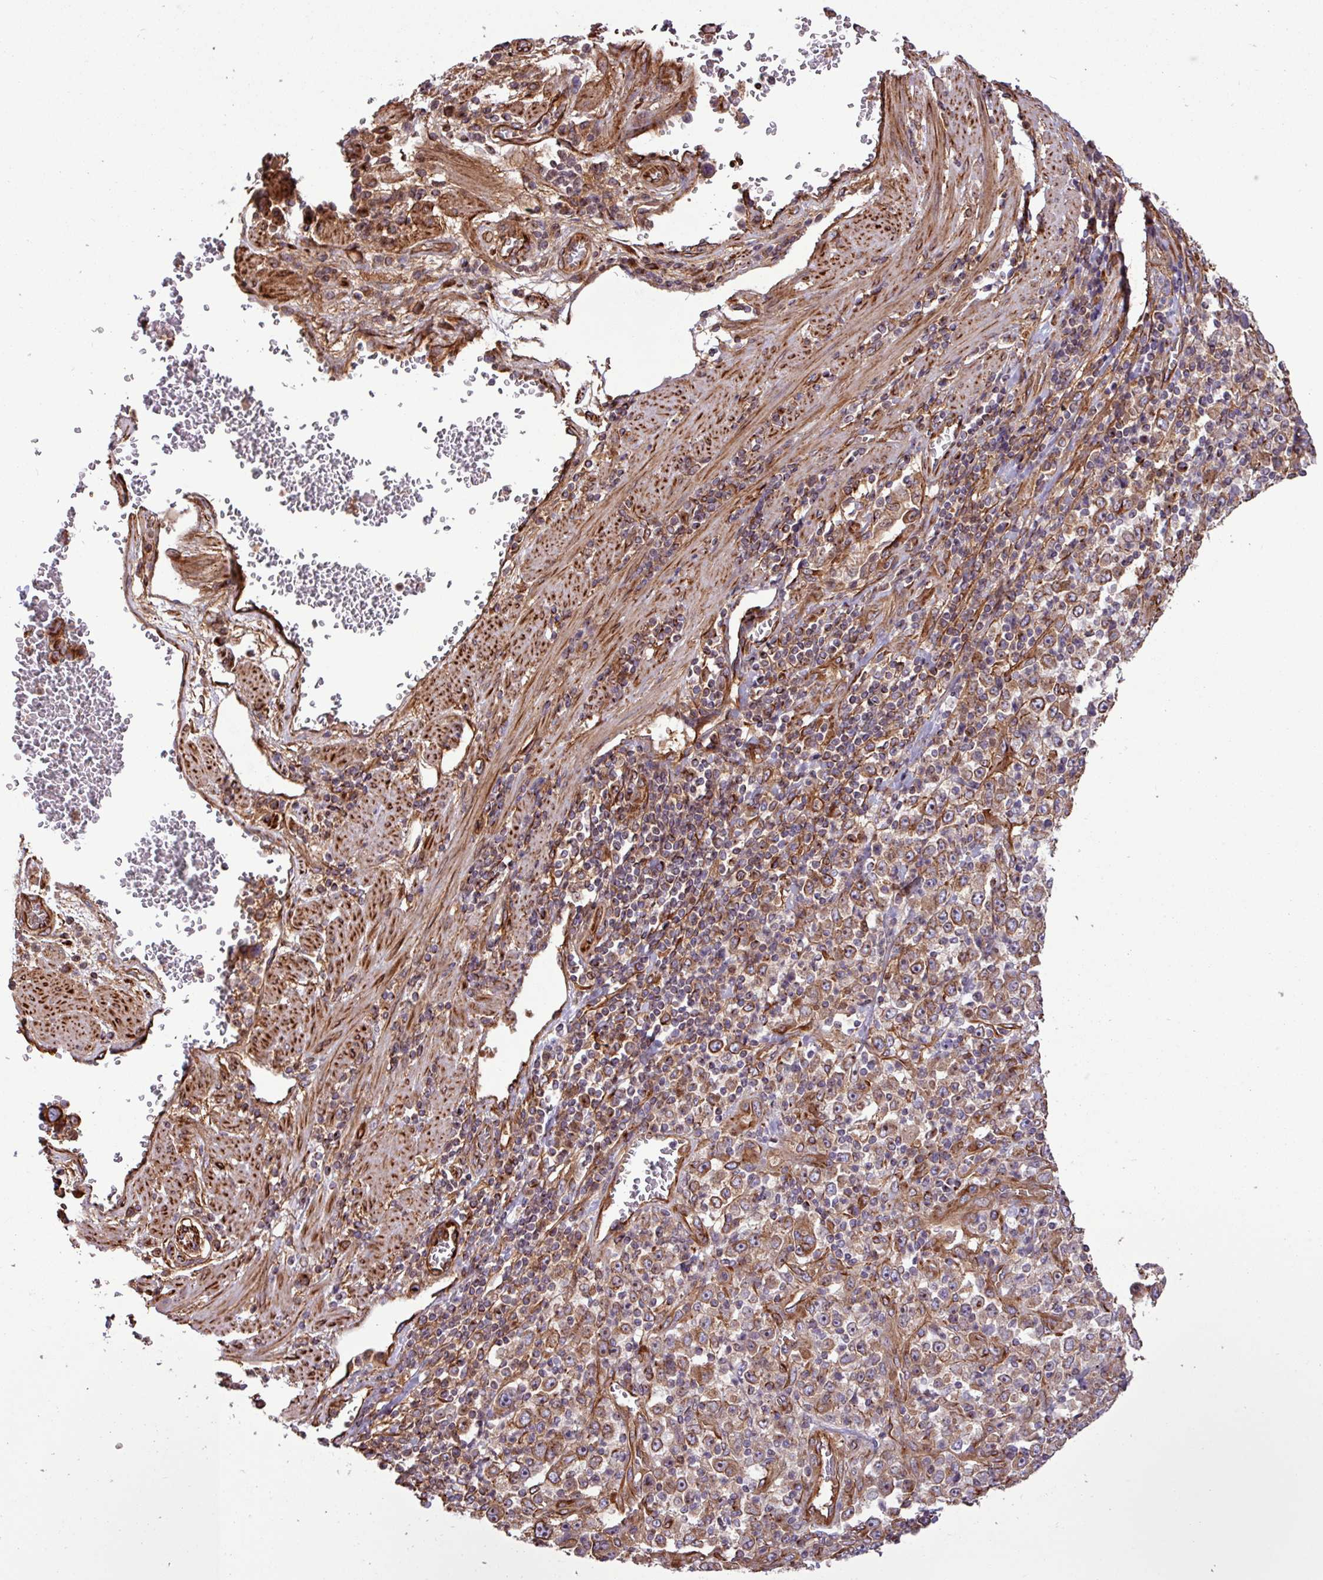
{"staining": {"intensity": "strong", "quantity": ">75%", "location": "cytoplasmic/membranous,nuclear"}, "tissue": "stomach cancer", "cell_type": "Tumor cells", "image_type": "cancer", "snomed": [{"axis": "morphology", "description": "Normal tissue, NOS"}, {"axis": "morphology", "description": "Adenocarcinoma, NOS"}, {"axis": "topography", "description": "Stomach, upper"}, {"axis": "topography", "description": "Stomach"}], "caption": "DAB (3,3'-diaminobenzidine) immunohistochemical staining of stomach adenocarcinoma shows strong cytoplasmic/membranous and nuclear protein positivity in approximately >75% of tumor cells. (Stains: DAB (3,3'-diaminobenzidine) in brown, nuclei in blue, Microscopy: brightfield microscopy at high magnification).", "gene": "ZNF300", "patient": {"sex": "male", "age": 59}}